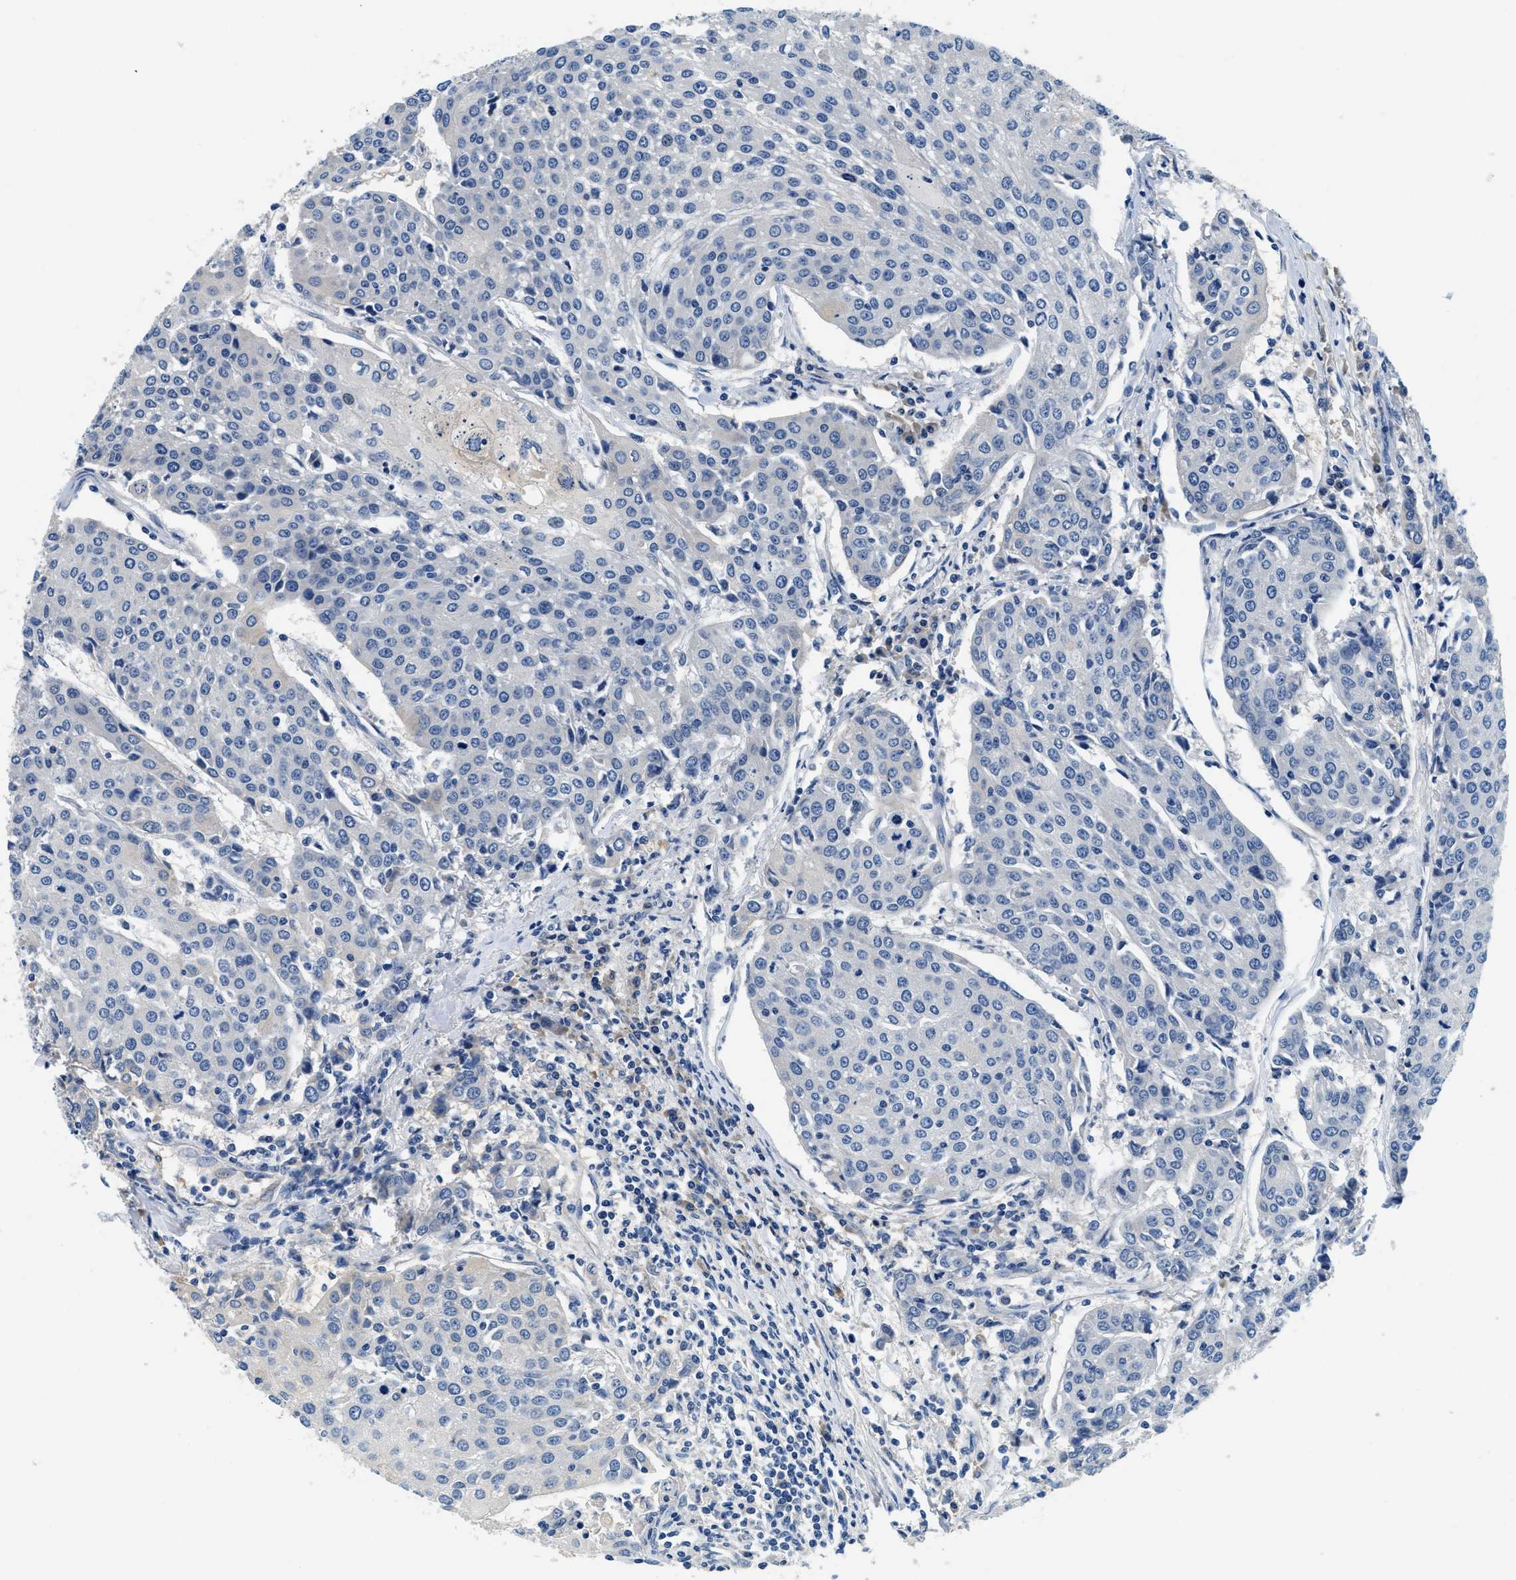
{"staining": {"intensity": "negative", "quantity": "none", "location": "none"}, "tissue": "urothelial cancer", "cell_type": "Tumor cells", "image_type": "cancer", "snomed": [{"axis": "morphology", "description": "Urothelial carcinoma, High grade"}, {"axis": "topography", "description": "Urinary bladder"}], "caption": "This micrograph is of urothelial cancer stained with IHC to label a protein in brown with the nuclei are counter-stained blue. There is no staining in tumor cells.", "gene": "ALDH3A2", "patient": {"sex": "female", "age": 85}}